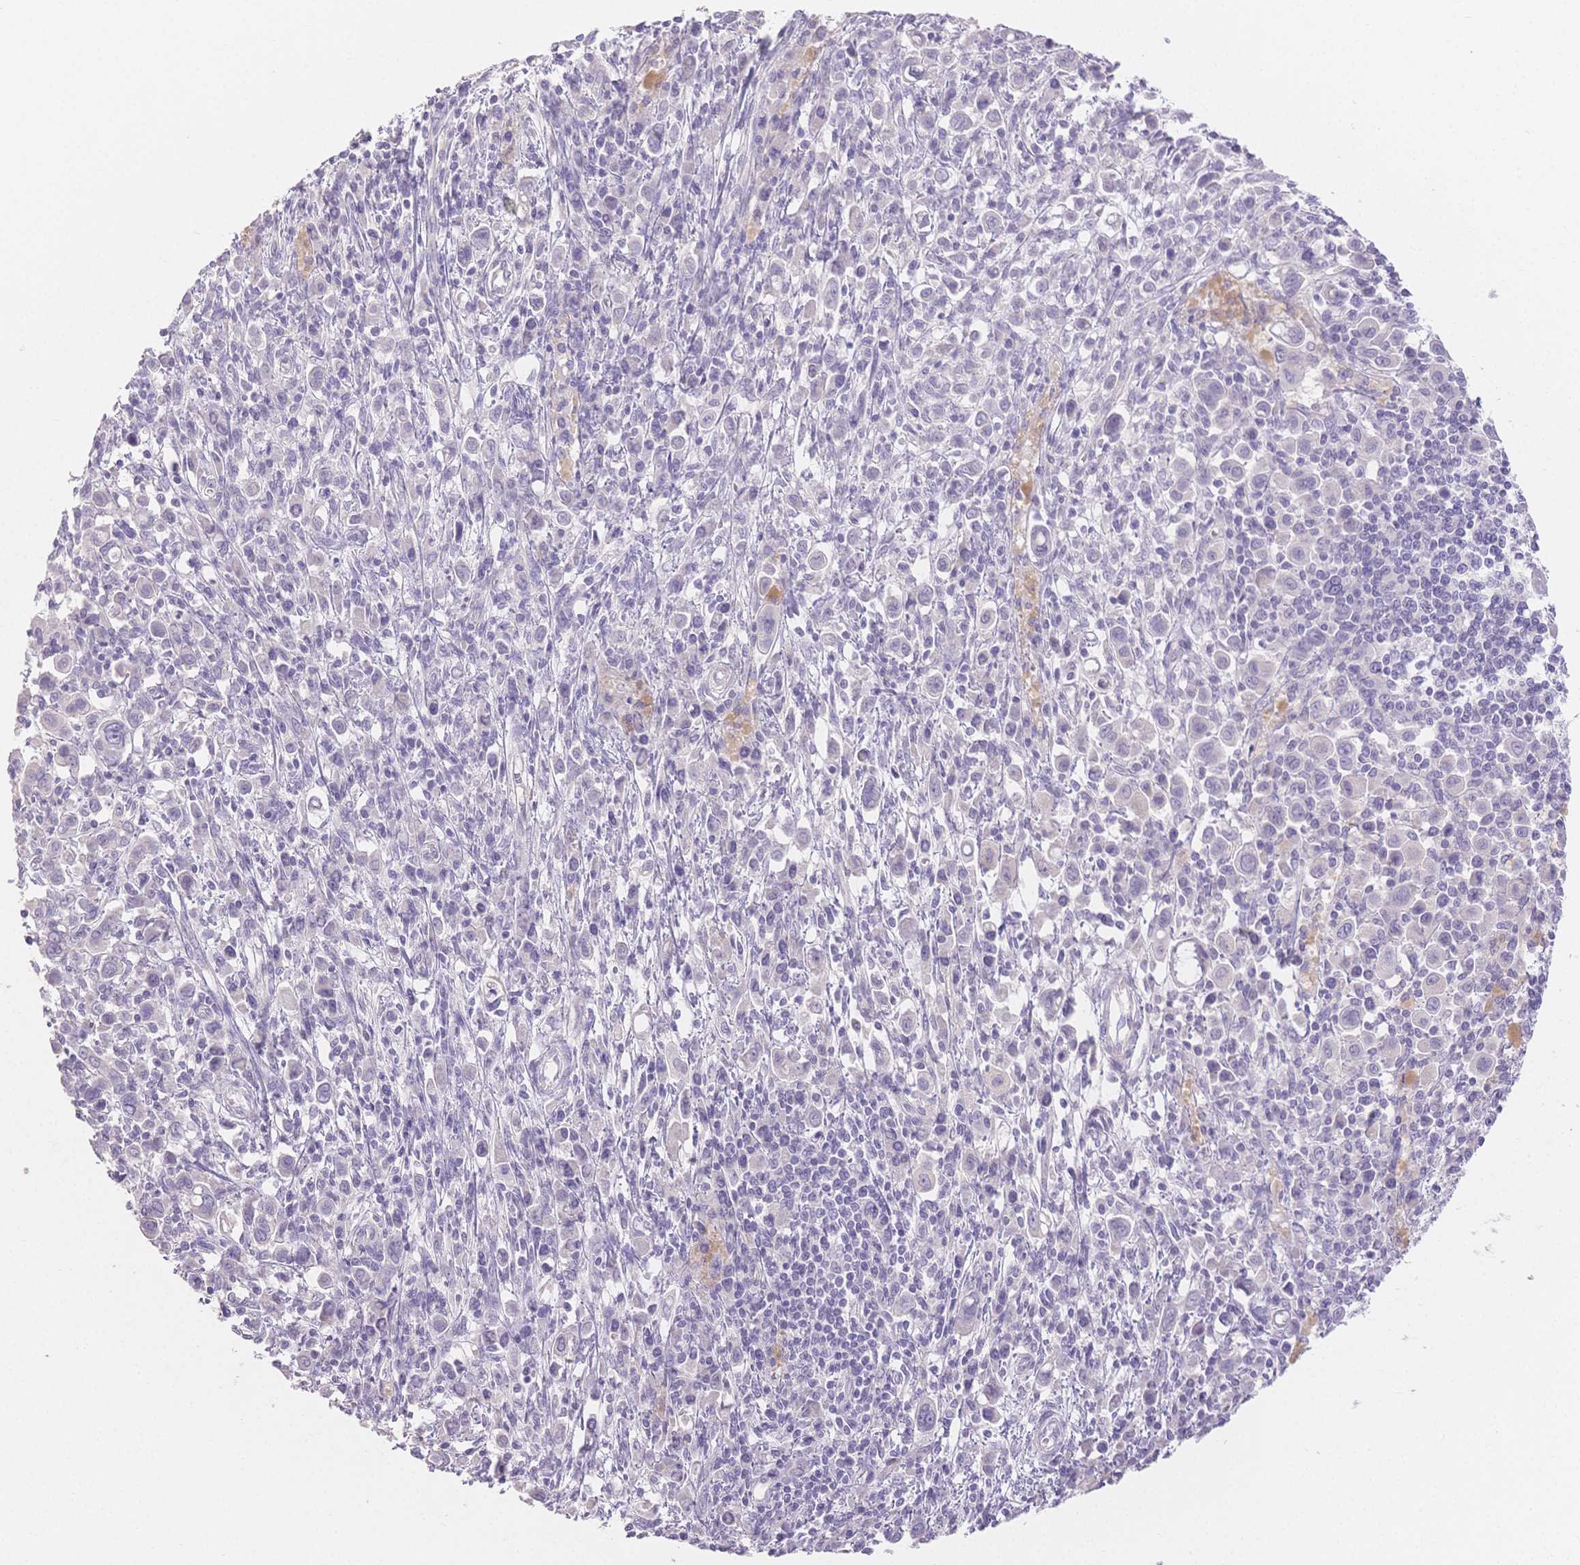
{"staining": {"intensity": "negative", "quantity": "none", "location": "none"}, "tissue": "stomach cancer", "cell_type": "Tumor cells", "image_type": "cancer", "snomed": [{"axis": "morphology", "description": "Adenocarcinoma, NOS"}, {"axis": "topography", "description": "Stomach, upper"}], "caption": "There is no significant staining in tumor cells of stomach cancer.", "gene": "SUV39H2", "patient": {"sex": "male", "age": 75}}